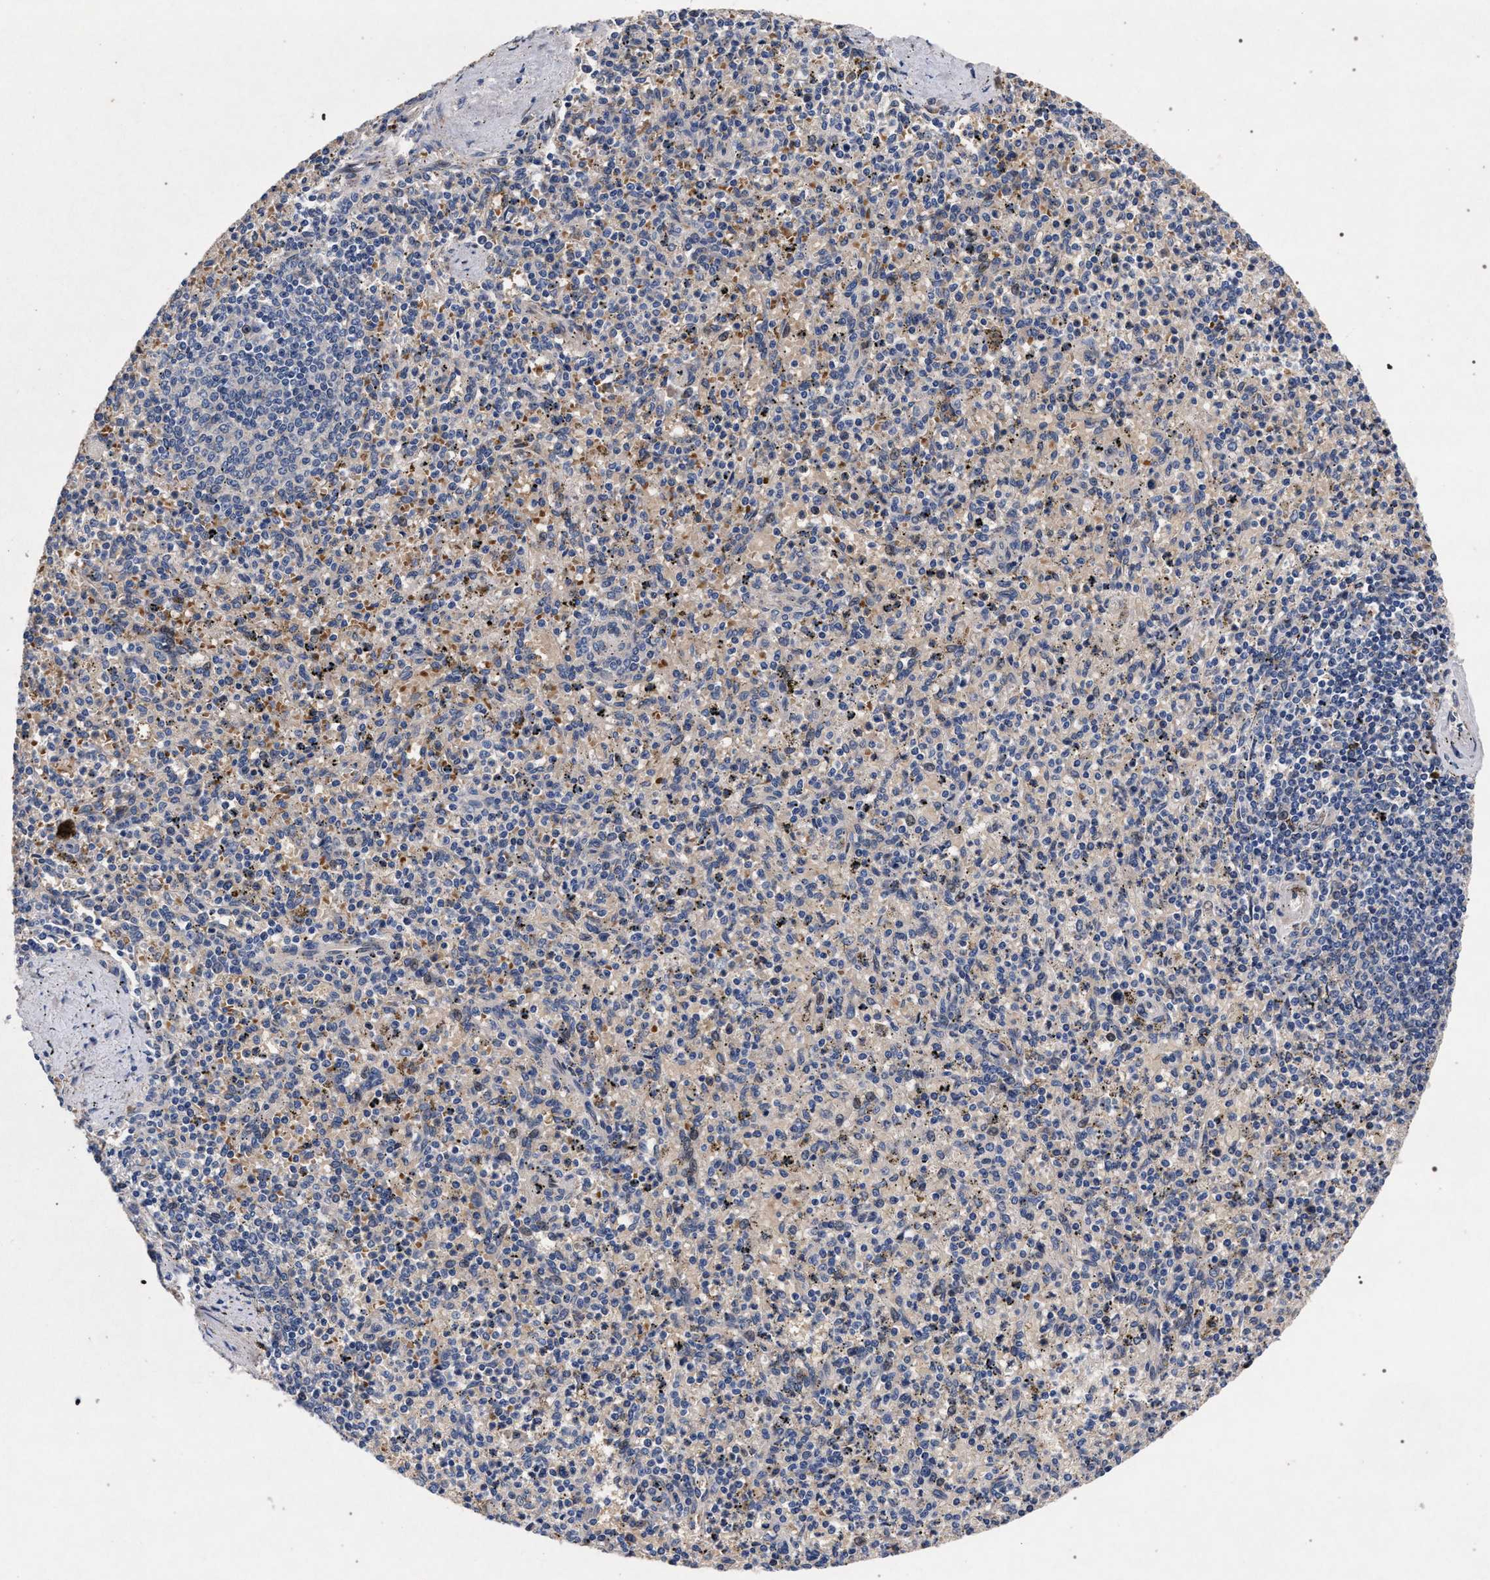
{"staining": {"intensity": "negative", "quantity": "none", "location": "none"}, "tissue": "spleen", "cell_type": "Cells in red pulp", "image_type": "normal", "snomed": [{"axis": "morphology", "description": "Normal tissue, NOS"}, {"axis": "topography", "description": "Spleen"}], "caption": "High magnification brightfield microscopy of unremarkable spleen stained with DAB (brown) and counterstained with hematoxylin (blue): cells in red pulp show no significant positivity. Nuclei are stained in blue.", "gene": "NEK7", "patient": {"sex": "male", "age": 72}}